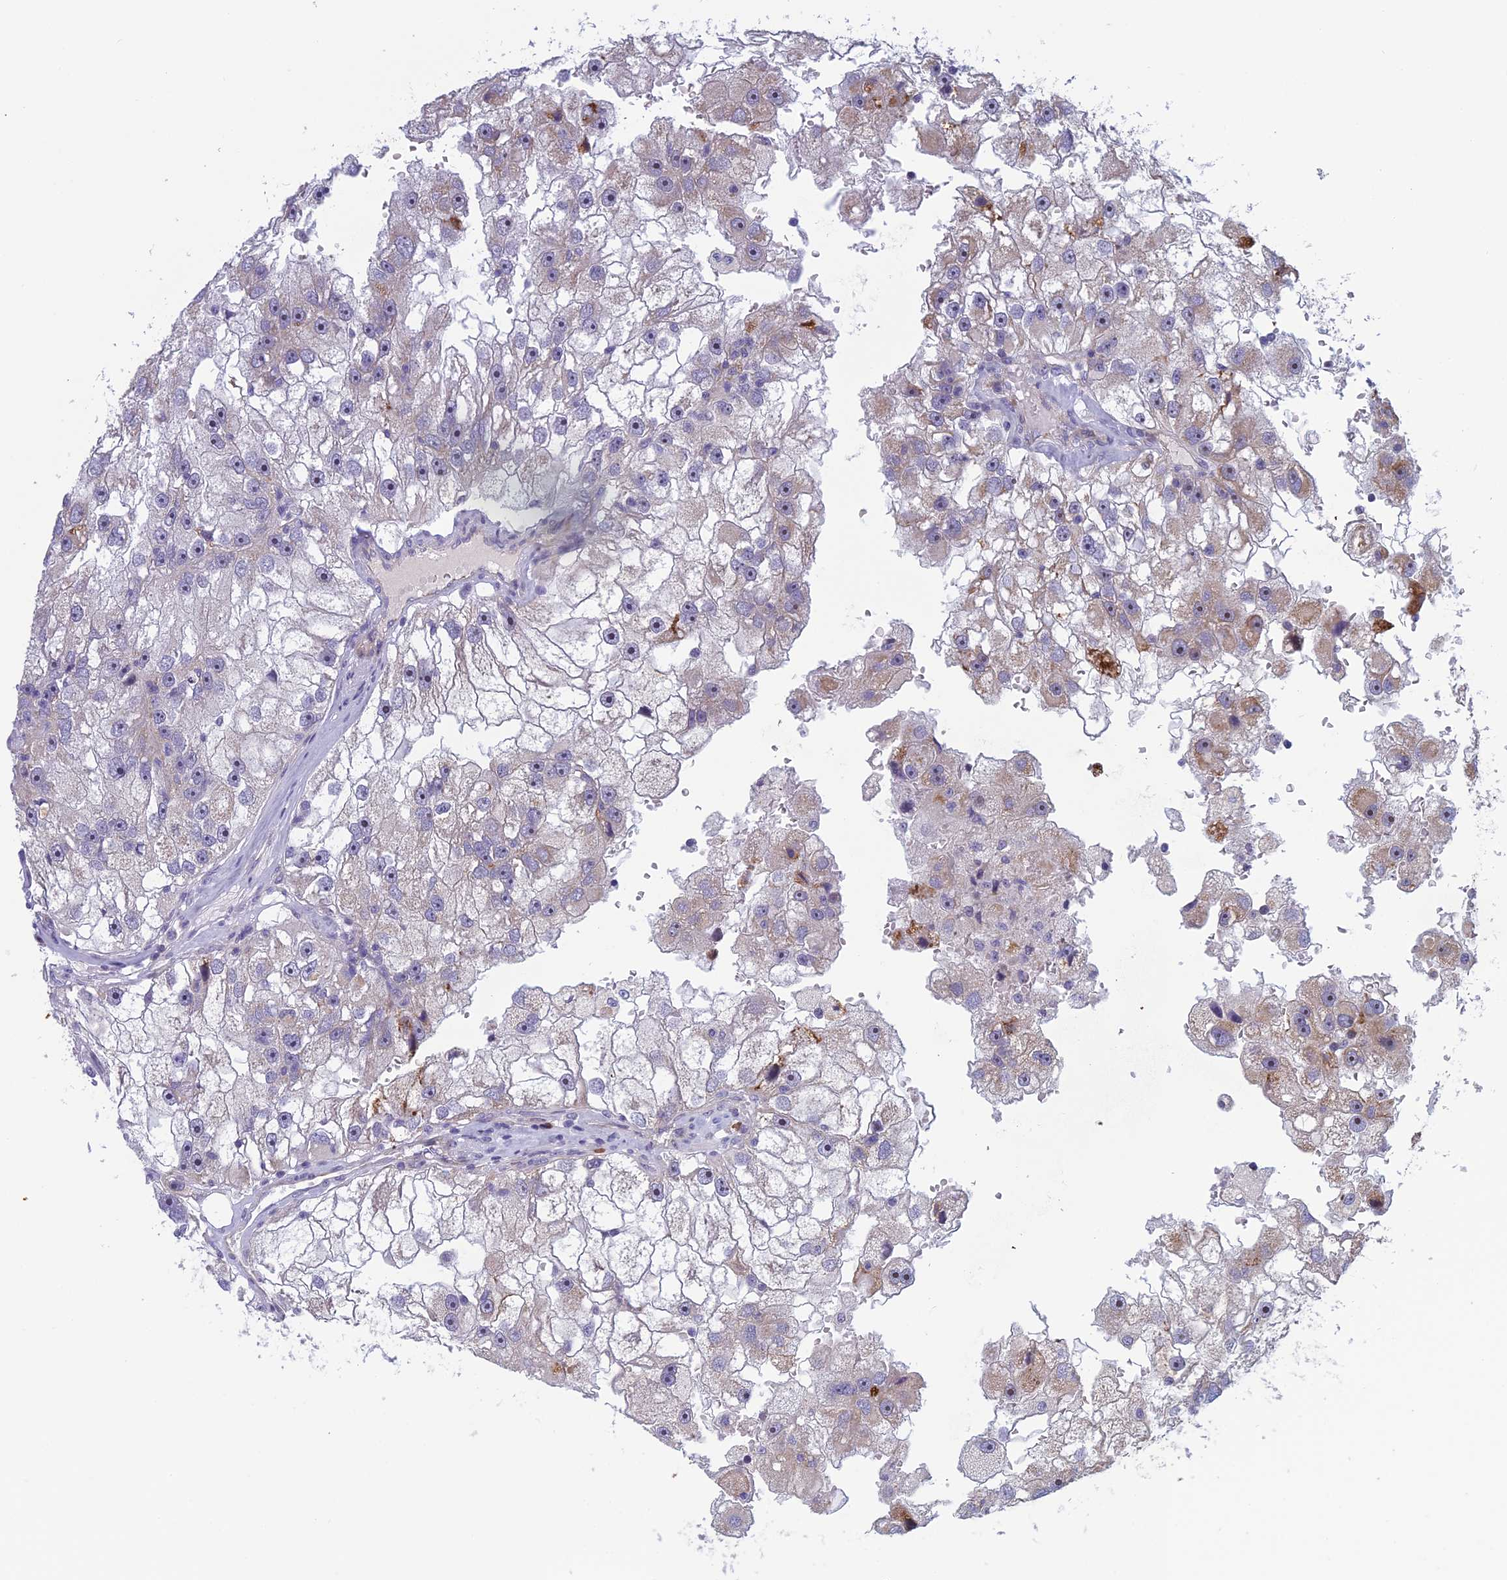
{"staining": {"intensity": "moderate", "quantity": "<25%", "location": "cytoplasmic/membranous"}, "tissue": "renal cancer", "cell_type": "Tumor cells", "image_type": "cancer", "snomed": [{"axis": "morphology", "description": "Adenocarcinoma, NOS"}, {"axis": "topography", "description": "Kidney"}], "caption": "Protein analysis of adenocarcinoma (renal) tissue displays moderate cytoplasmic/membranous expression in approximately <25% of tumor cells.", "gene": "NOC2L", "patient": {"sex": "male", "age": 63}}